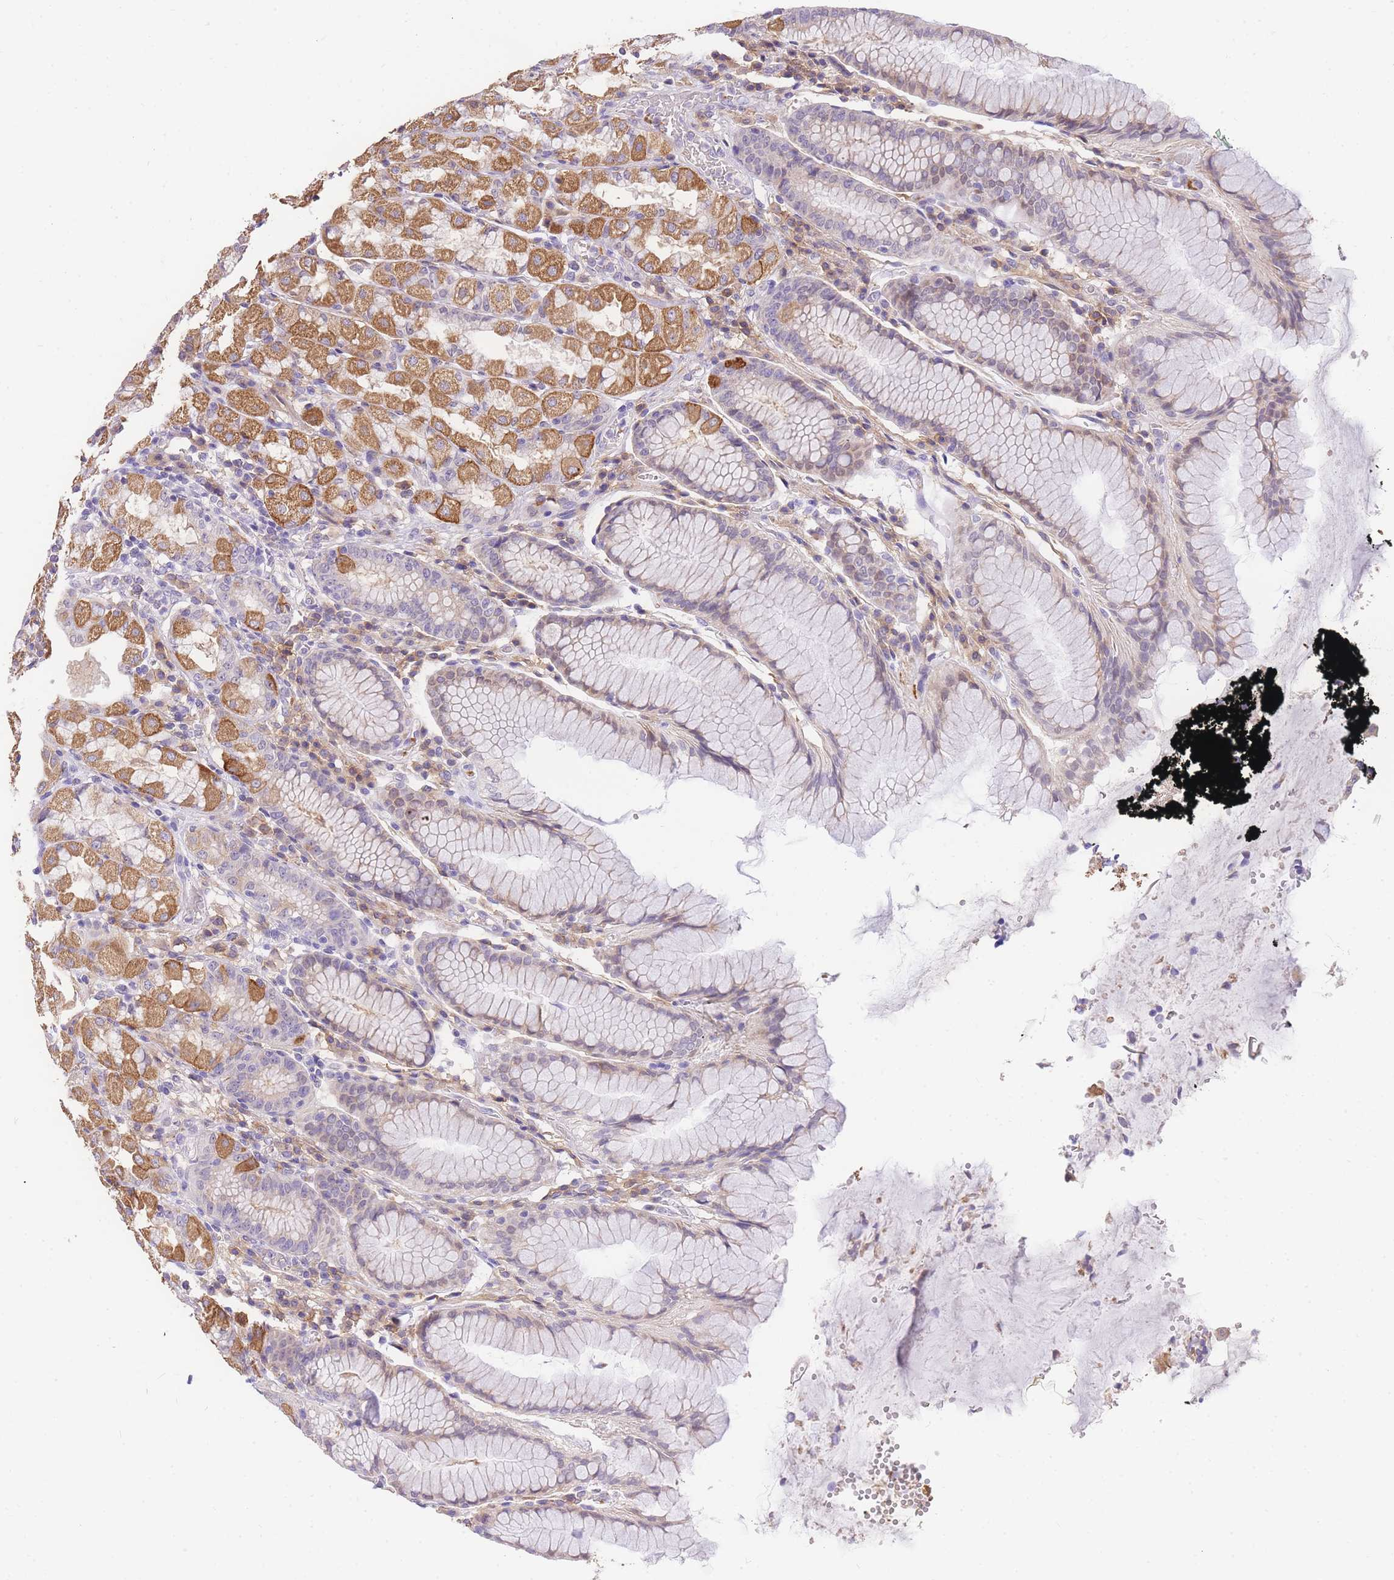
{"staining": {"intensity": "moderate", "quantity": "25%-75%", "location": "cytoplasmic/membranous"}, "tissue": "stomach", "cell_type": "Glandular cells", "image_type": "normal", "snomed": [{"axis": "morphology", "description": "Normal tissue, NOS"}, {"axis": "topography", "description": "Stomach, lower"}], "caption": "Immunohistochemical staining of normal human stomach shows 25%-75% levels of moderate cytoplasmic/membranous protein positivity in about 25%-75% of glandular cells.", "gene": "C2orf88", "patient": {"sex": "female", "age": 56}}